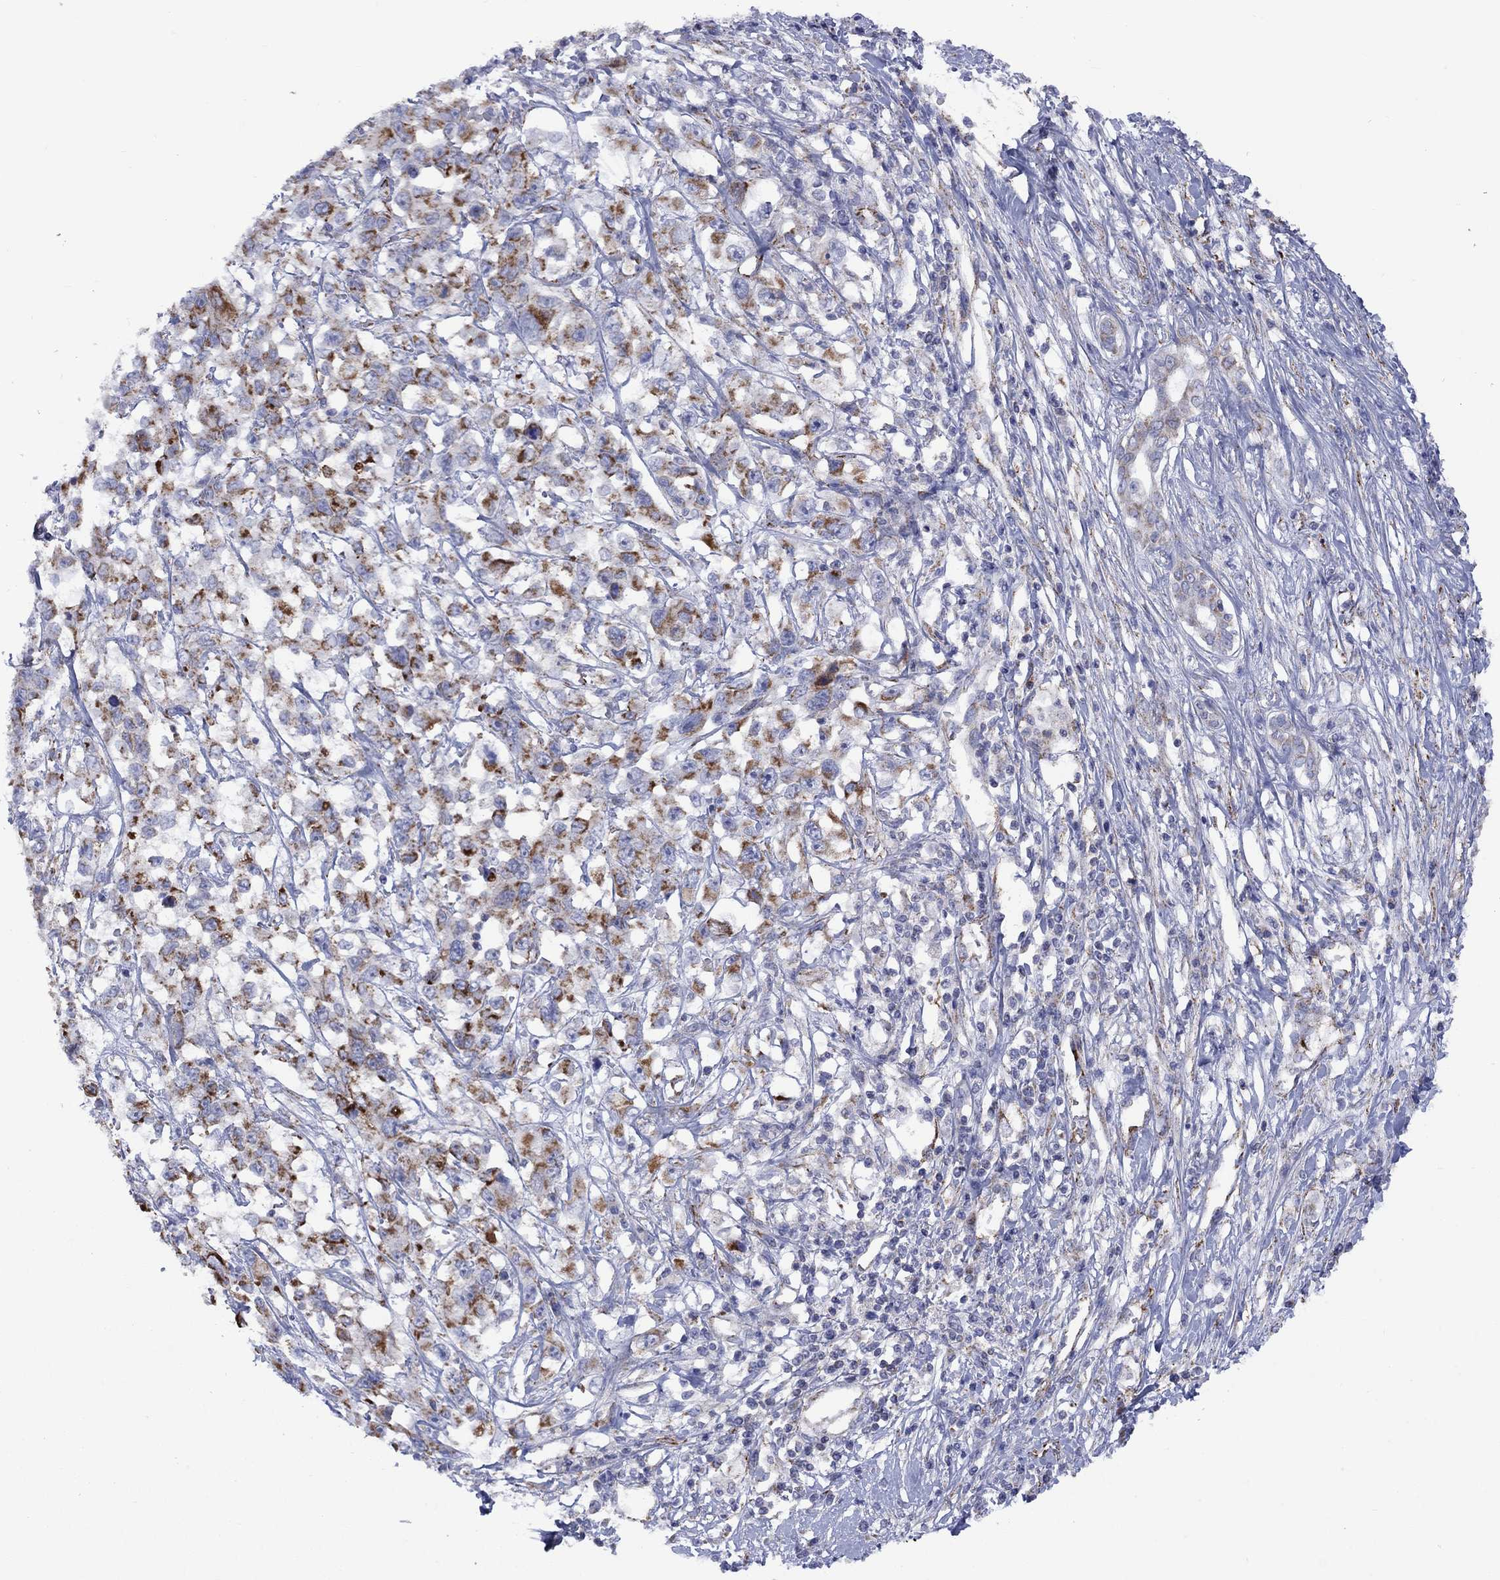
{"staining": {"intensity": "strong", "quantity": "25%-75%", "location": "cytoplasmic/membranous"}, "tissue": "liver cancer", "cell_type": "Tumor cells", "image_type": "cancer", "snomed": [{"axis": "morphology", "description": "Adenocarcinoma, NOS"}, {"axis": "morphology", "description": "Cholangiocarcinoma"}, {"axis": "topography", "description": "Liver"}], "caption": "Liver adenocarcinoma stained with DAB (3,3'-diaminobenzidine) immunohistochemistry shows high levels of strong cytoplasmic/membranous positivity in about 25%-75% of tumor cells. (DAB IHC, brown staining for protein, blue staining for nuclei).", "gene": "CISD1", "patient": {"sex": "male", "age": 64}}